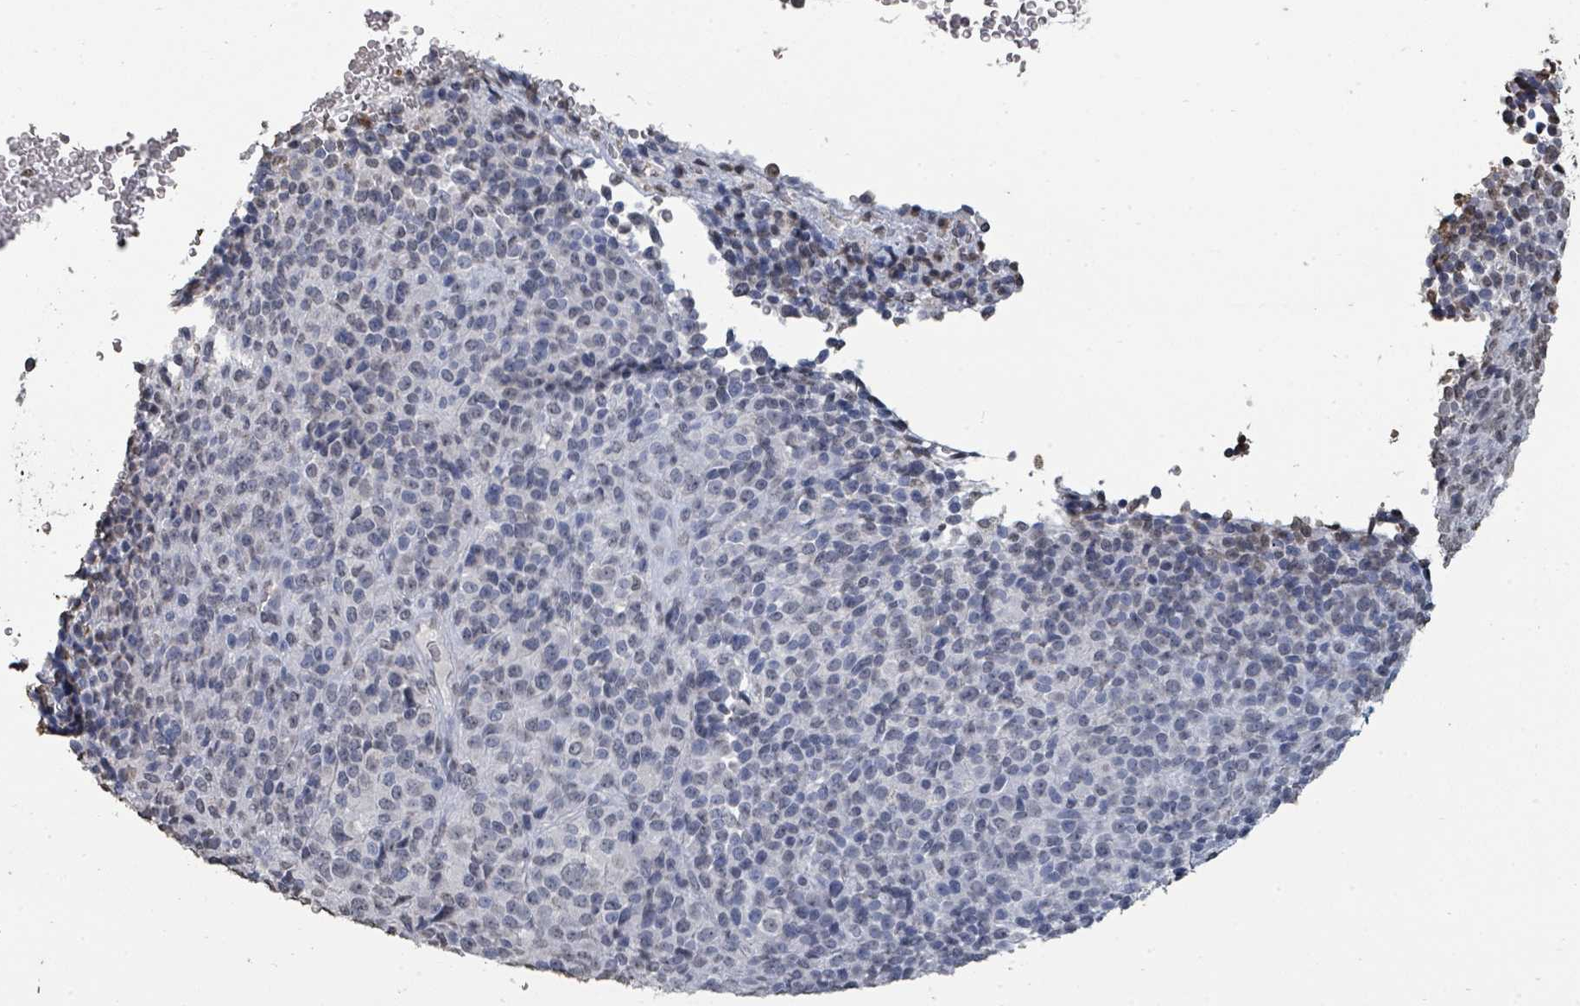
{"staining": {"intensity": "negative", "quantity": "none", "location": "none"}, "tissue": "melanoma", "cell_type": "Tumor cells", "image_type": "cancer", "snomed": [{"axis": "morphology", "description": "Malignant melanoma, Metastatic site"}, {"axis": "topography", "description": "Brain"}], "caption": "The IHC histopathology image has no significant positivity in tumor cells of melanoma tissue. The staining is performed using DAB brown chromogen with nuclei counter-stained in using hematoxylin.", "gene": "MRPS12", "patient": {"sex": "female", "age": 56}}